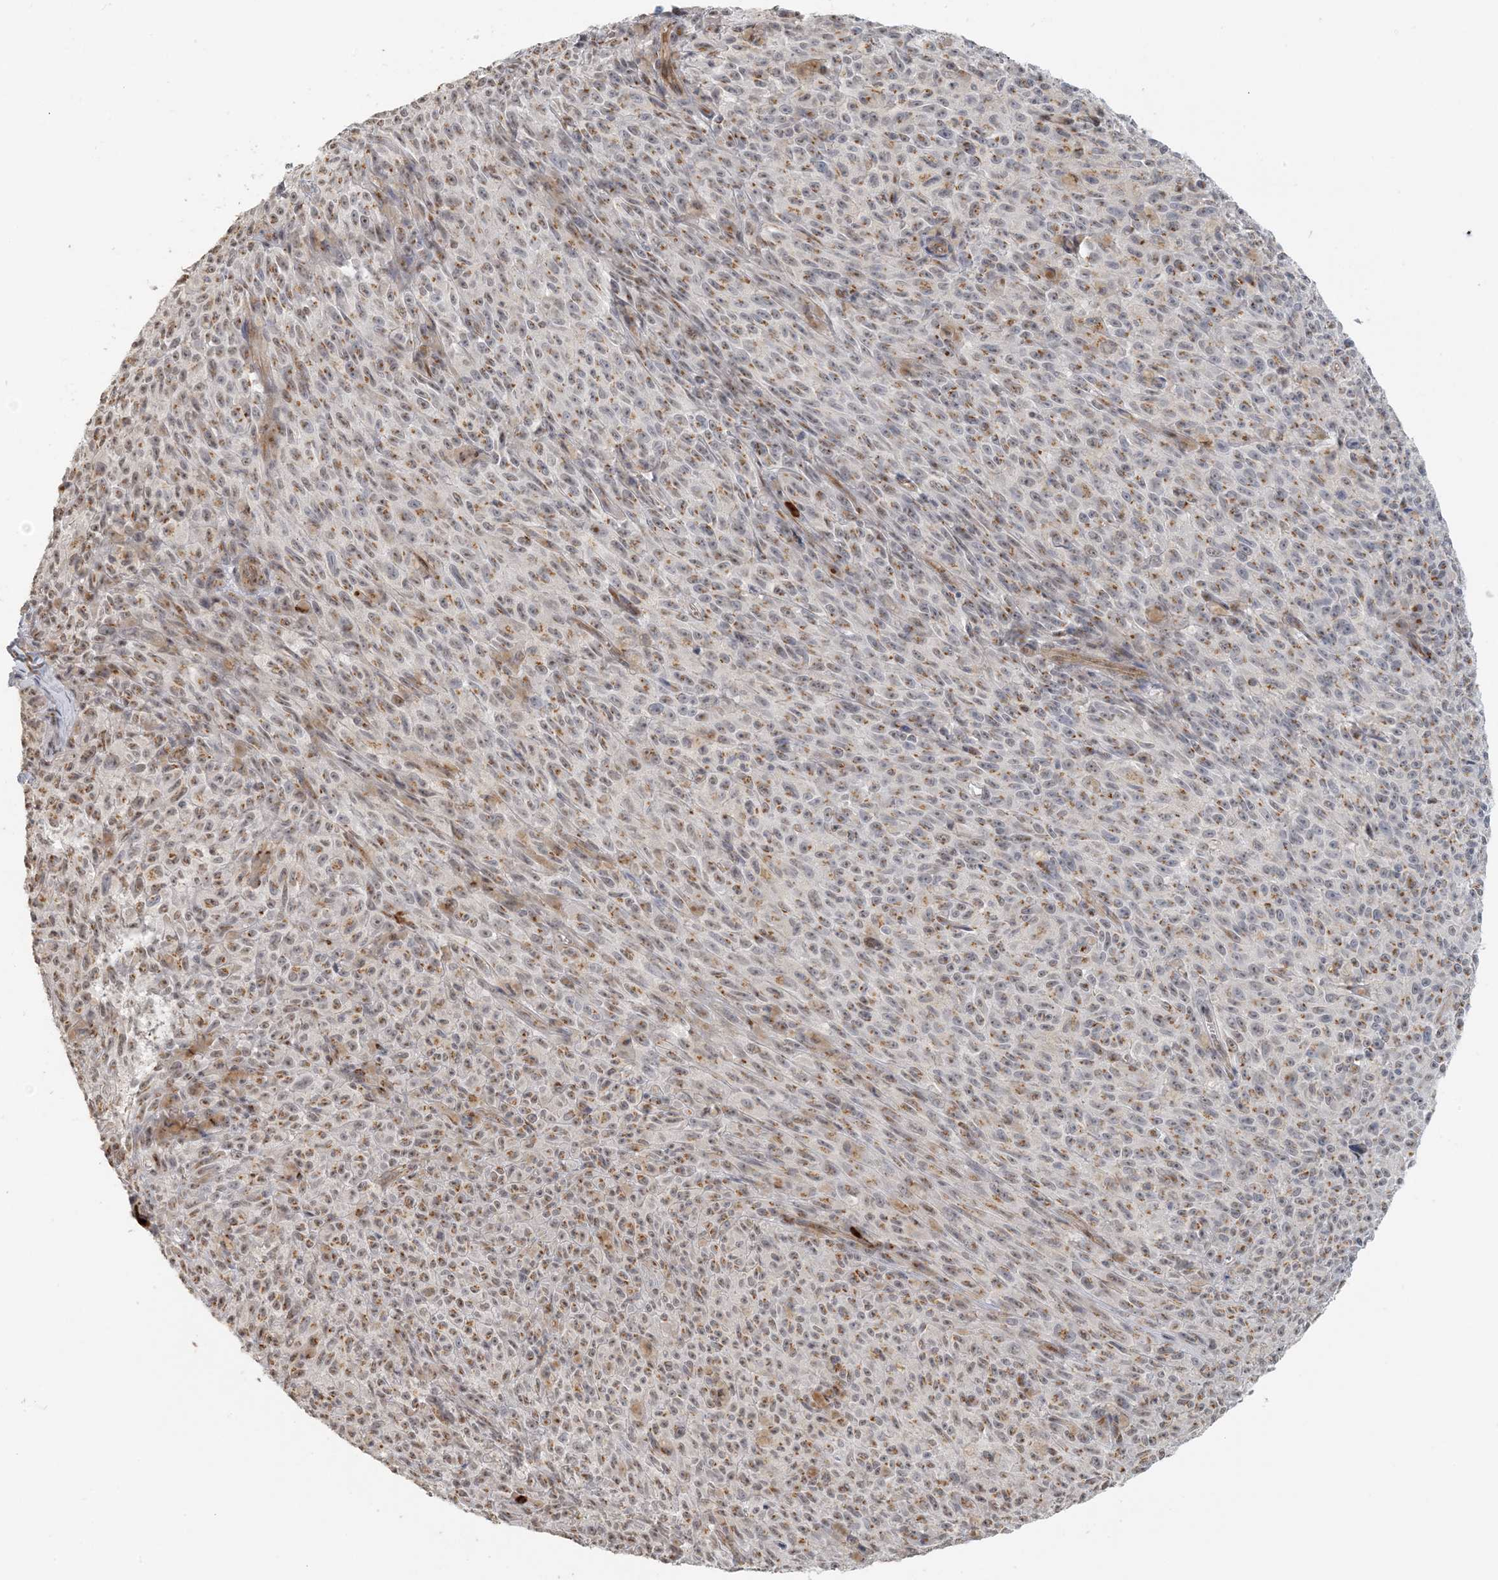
{"staining": {"intensity": "moderate", "quantity": "25%-75%", "location": "cytoplasmic/membranous"}, "tissue": "melanoma", "cell_type": "Tumor cells", "image_type": "cancer", "snomed": [{"axis": "morphology", "description": "Malignant melanoma, NOS"}, {"axis": "topography", "description": "Skin"}], "caption": "This image reveals immunohistochemistry staining of malignant melanoma, with medium moderate cytoplasmic/membranous expression in about 25%-75% of tumor cells.", "gene": "ZCCHC4", "patient": {"sex": "female", "age": 82}}